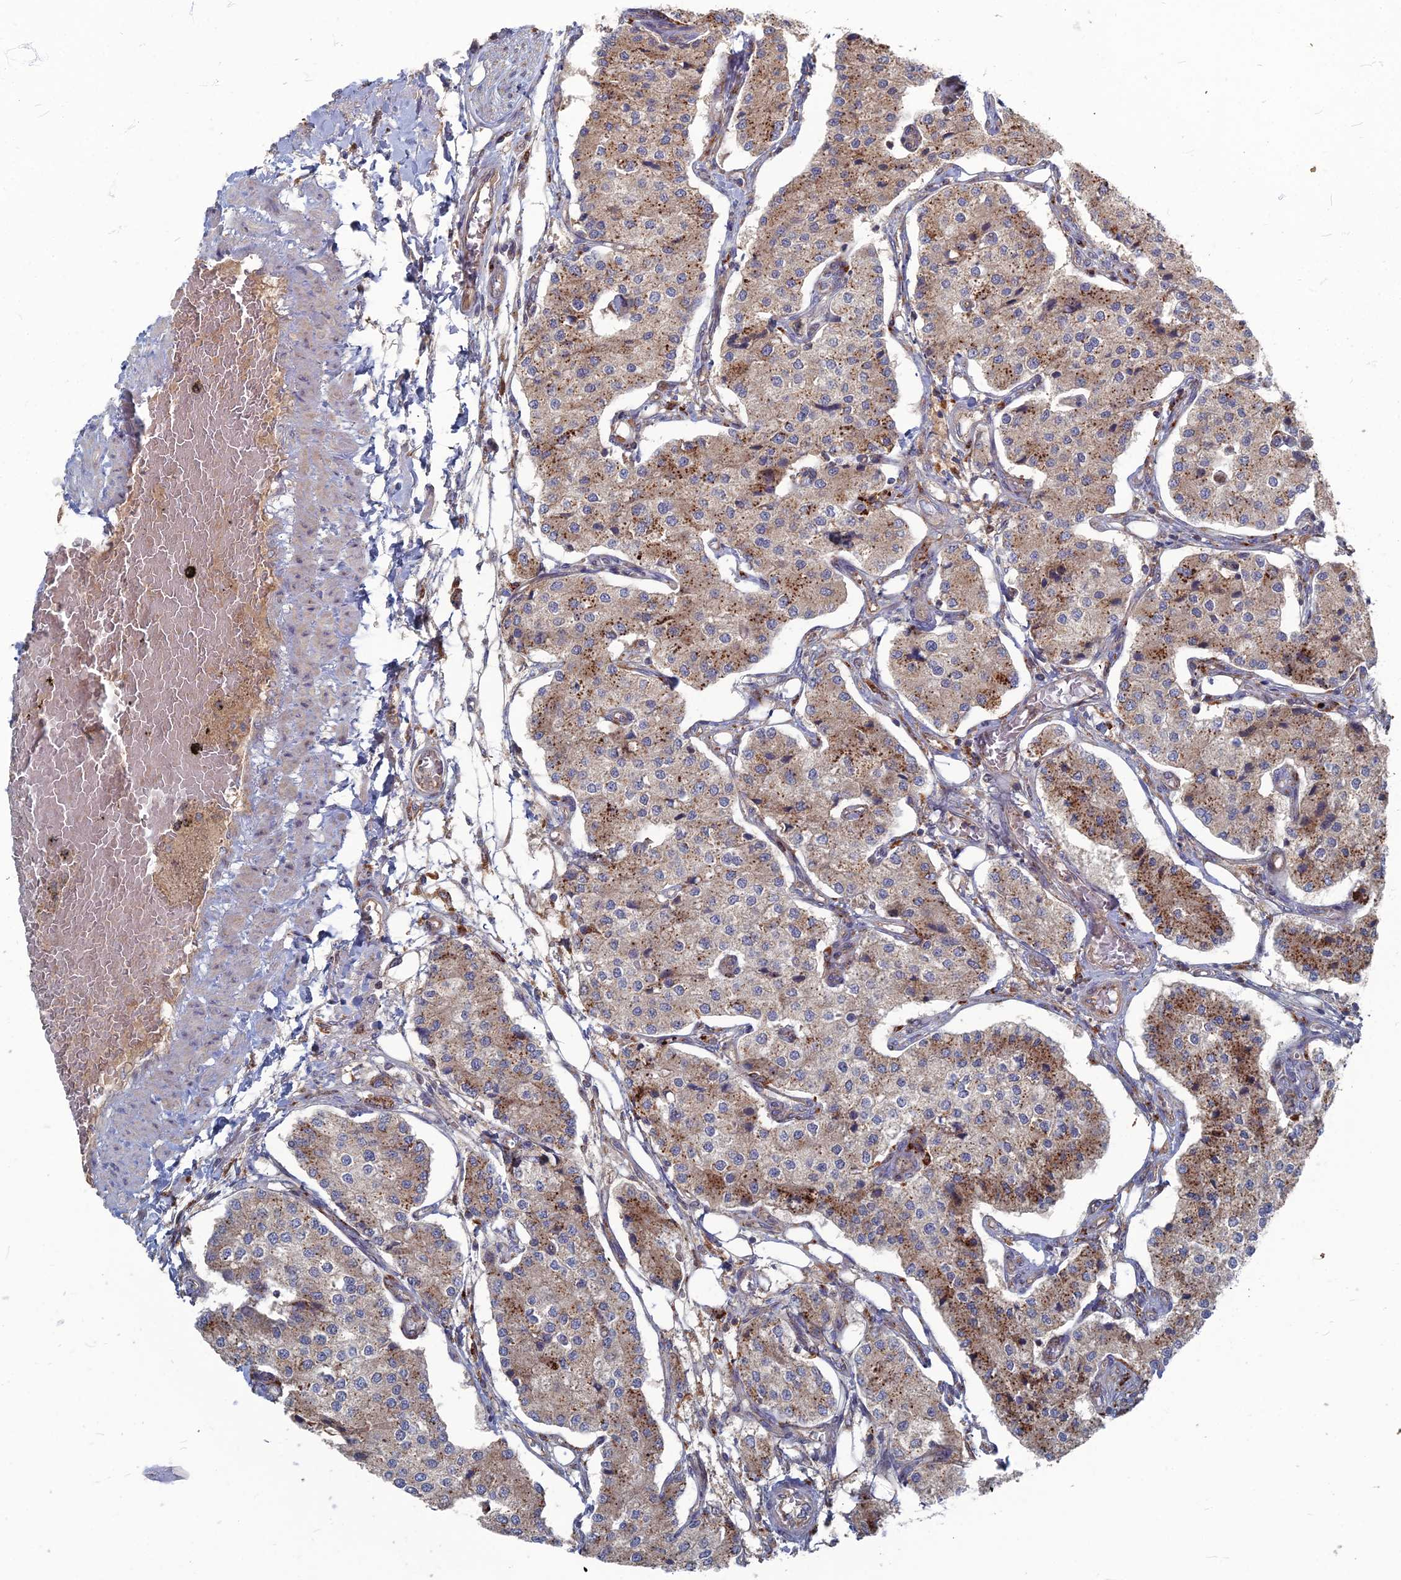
{"staining": {"intensity": "moderate", "quantity": "25%-75%", "location": "cytoplasmic/membranous"}, "tissue": "carcinoid", "cell_type": "Tumor cells", "image_type": "cancer", "snomed": [{"axis": "morphology", "description": "Carcinoid, malignant, NOS"}, {"axis": "topography", "description": "Colon"}], "caption": "Moderate cytoplasmic/membranous positivity is seen in approximately 25%-75% of tumor cells in carcinoid.", "gene": "PPCDC", "patient": {"sex": "female", "age": 52}}